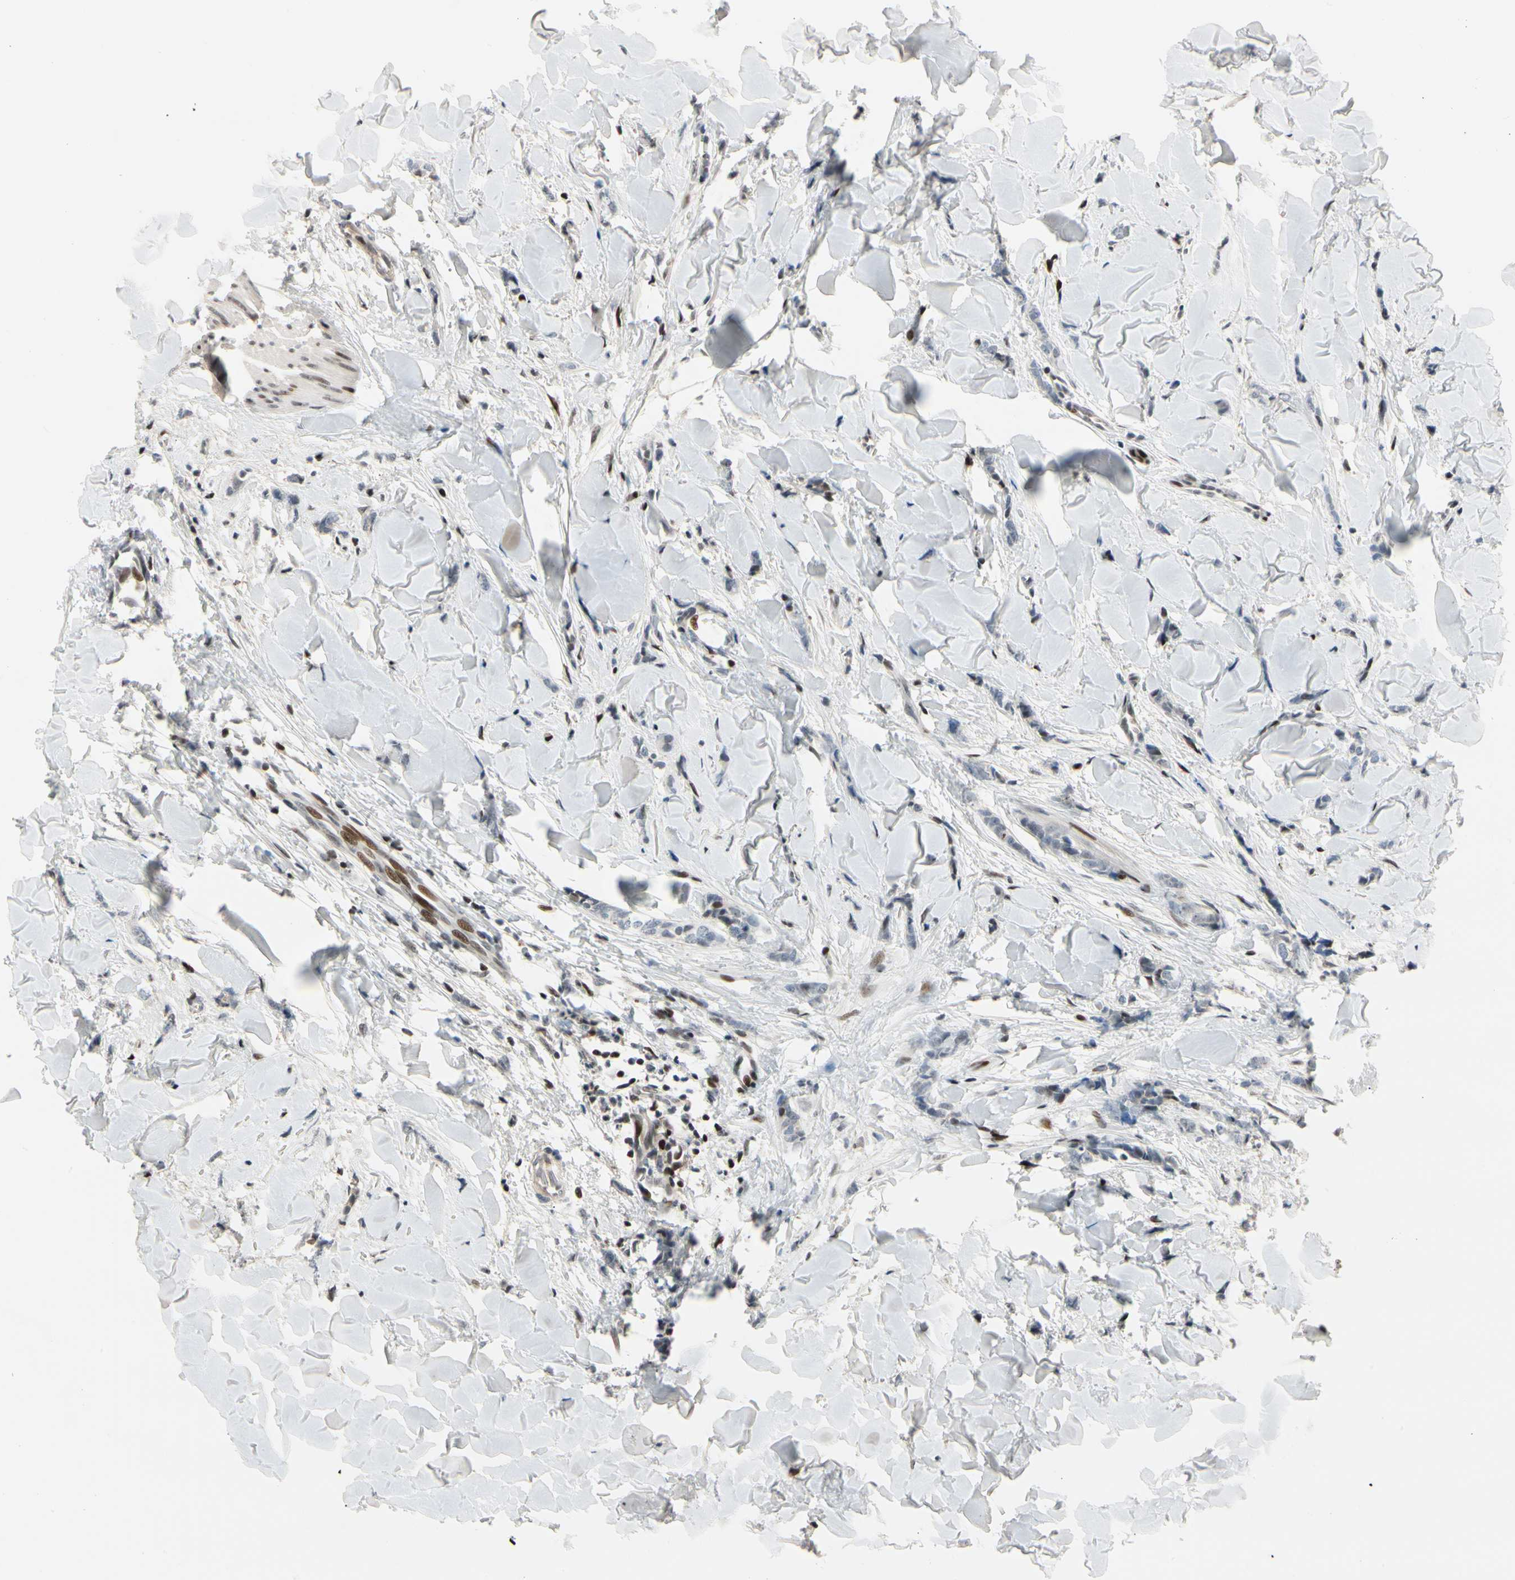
{"staining": {"intensity": "negative", "quantity": "none", "location": "none"}, "tissue": "breast cancer", "cell_type": "Tumor cells", "image_type": "cancer", "snomed": [{"axis": "morphology", "description": "Lobular carcinoma"}, {"axis": "topography", "description": "Skin"}, {"axis": "topography", "description": "Breast"}], "caption": "Breast cancer stained for a protein using immunohistochemistry (IHC) shows no positivity tumor cells.", "gene": "FOXO3", "patient": {"sex": "female", "age": 46}}